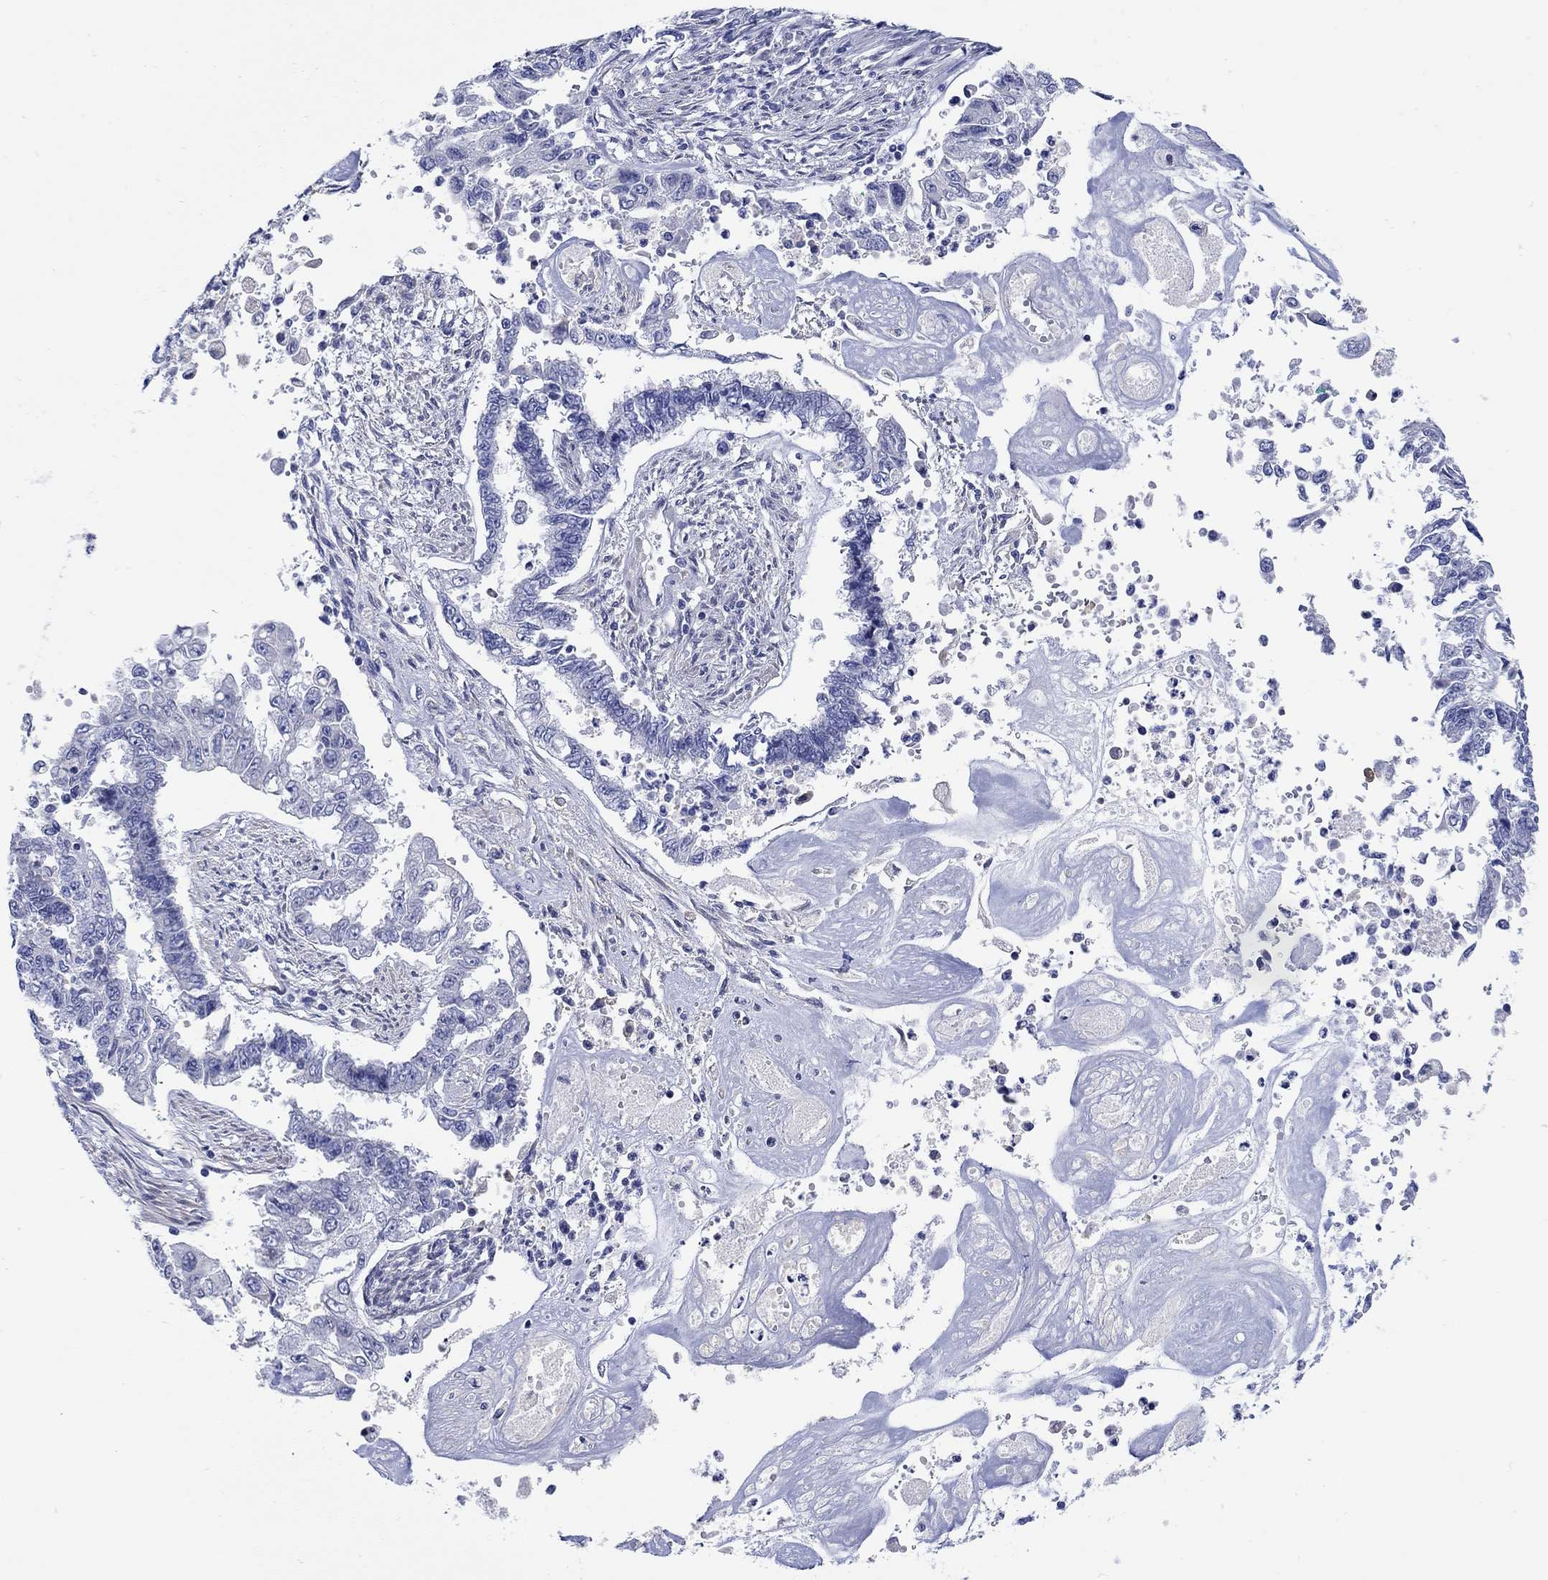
{"staining": {"intensity": "negative", "quantity": "none", "location": "none"}, "tissue": "endometrial cancer", "cell_type": "Tumor cells", "image_type": "cancer", "snomed": [{"axis": "morphology", "description": "Adenocarcinoma, NOS"}, {"axis": "topography", "description": "Uterus"}], "caption": "Tumor cells show no significant protein expression in endometrial adenocarcinoma.", "gene": "KRT222", "patient": {"sex": "female", "age": 59}}